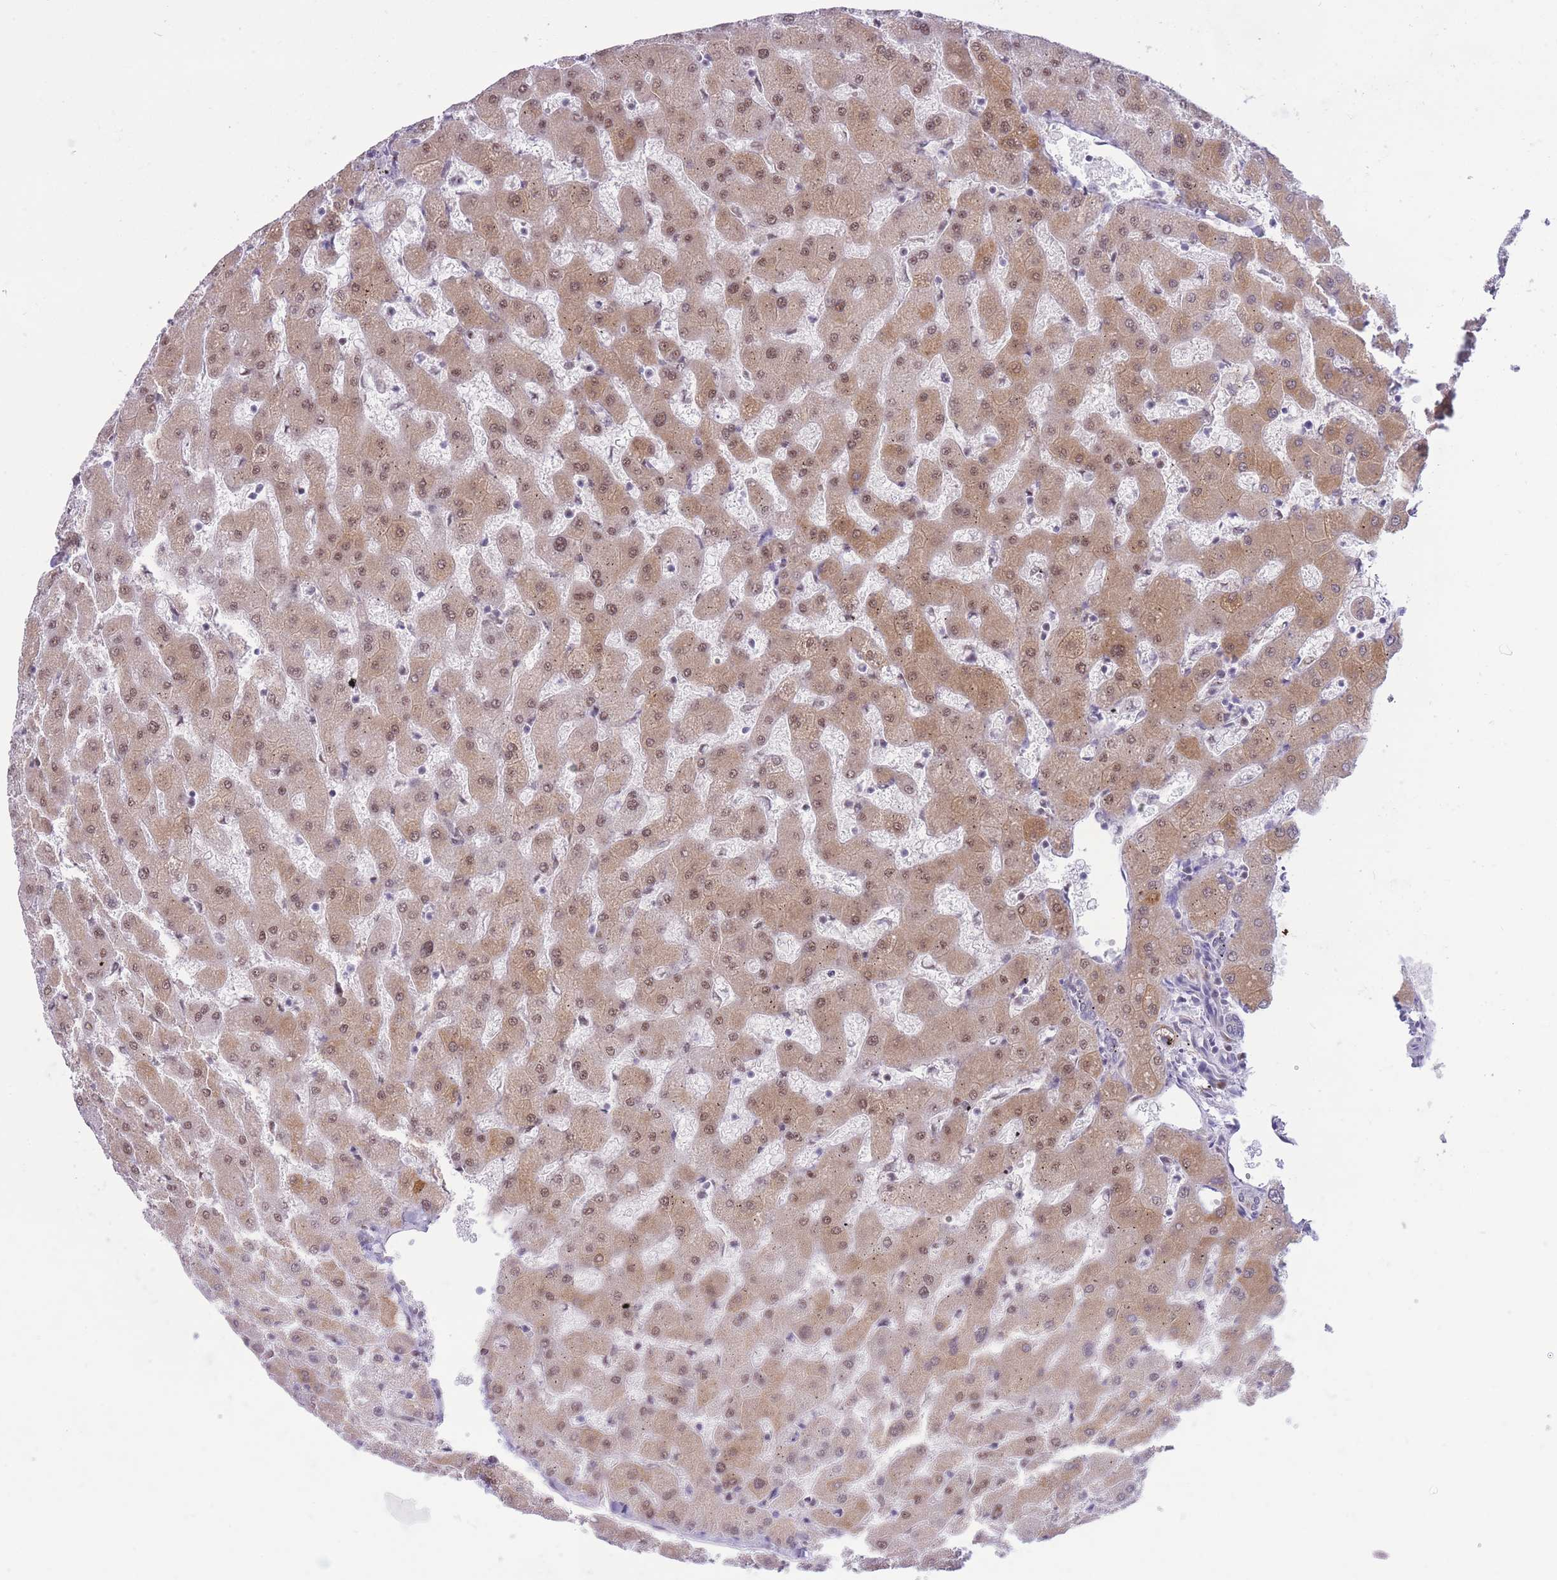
{"staining": {"intensity": "moderate", "quantity": "25%-75%", "location": "cytoplasmic/membranous"}, "tissue": "liver", "cell_type": "Cholangiocytes", "image_type": "normal", "snomed": [{"axis": "morphology", "description": "Normal tissue, NOS"}, {"axis": "topography", "description": "Liver"}], "caption": "Immunohistochemistry micrograph of normal liver: liver stained using immunohistochemistry (IHC) exhibits medium levels of moderate protein expression localized specifically in the cytoplasmic/membranous of cholangiocytes, appearing as a cytoplasmic/membranous brown color.", "gene": "CYP2B6", "patient": {"sex": "female", "age": 63}}